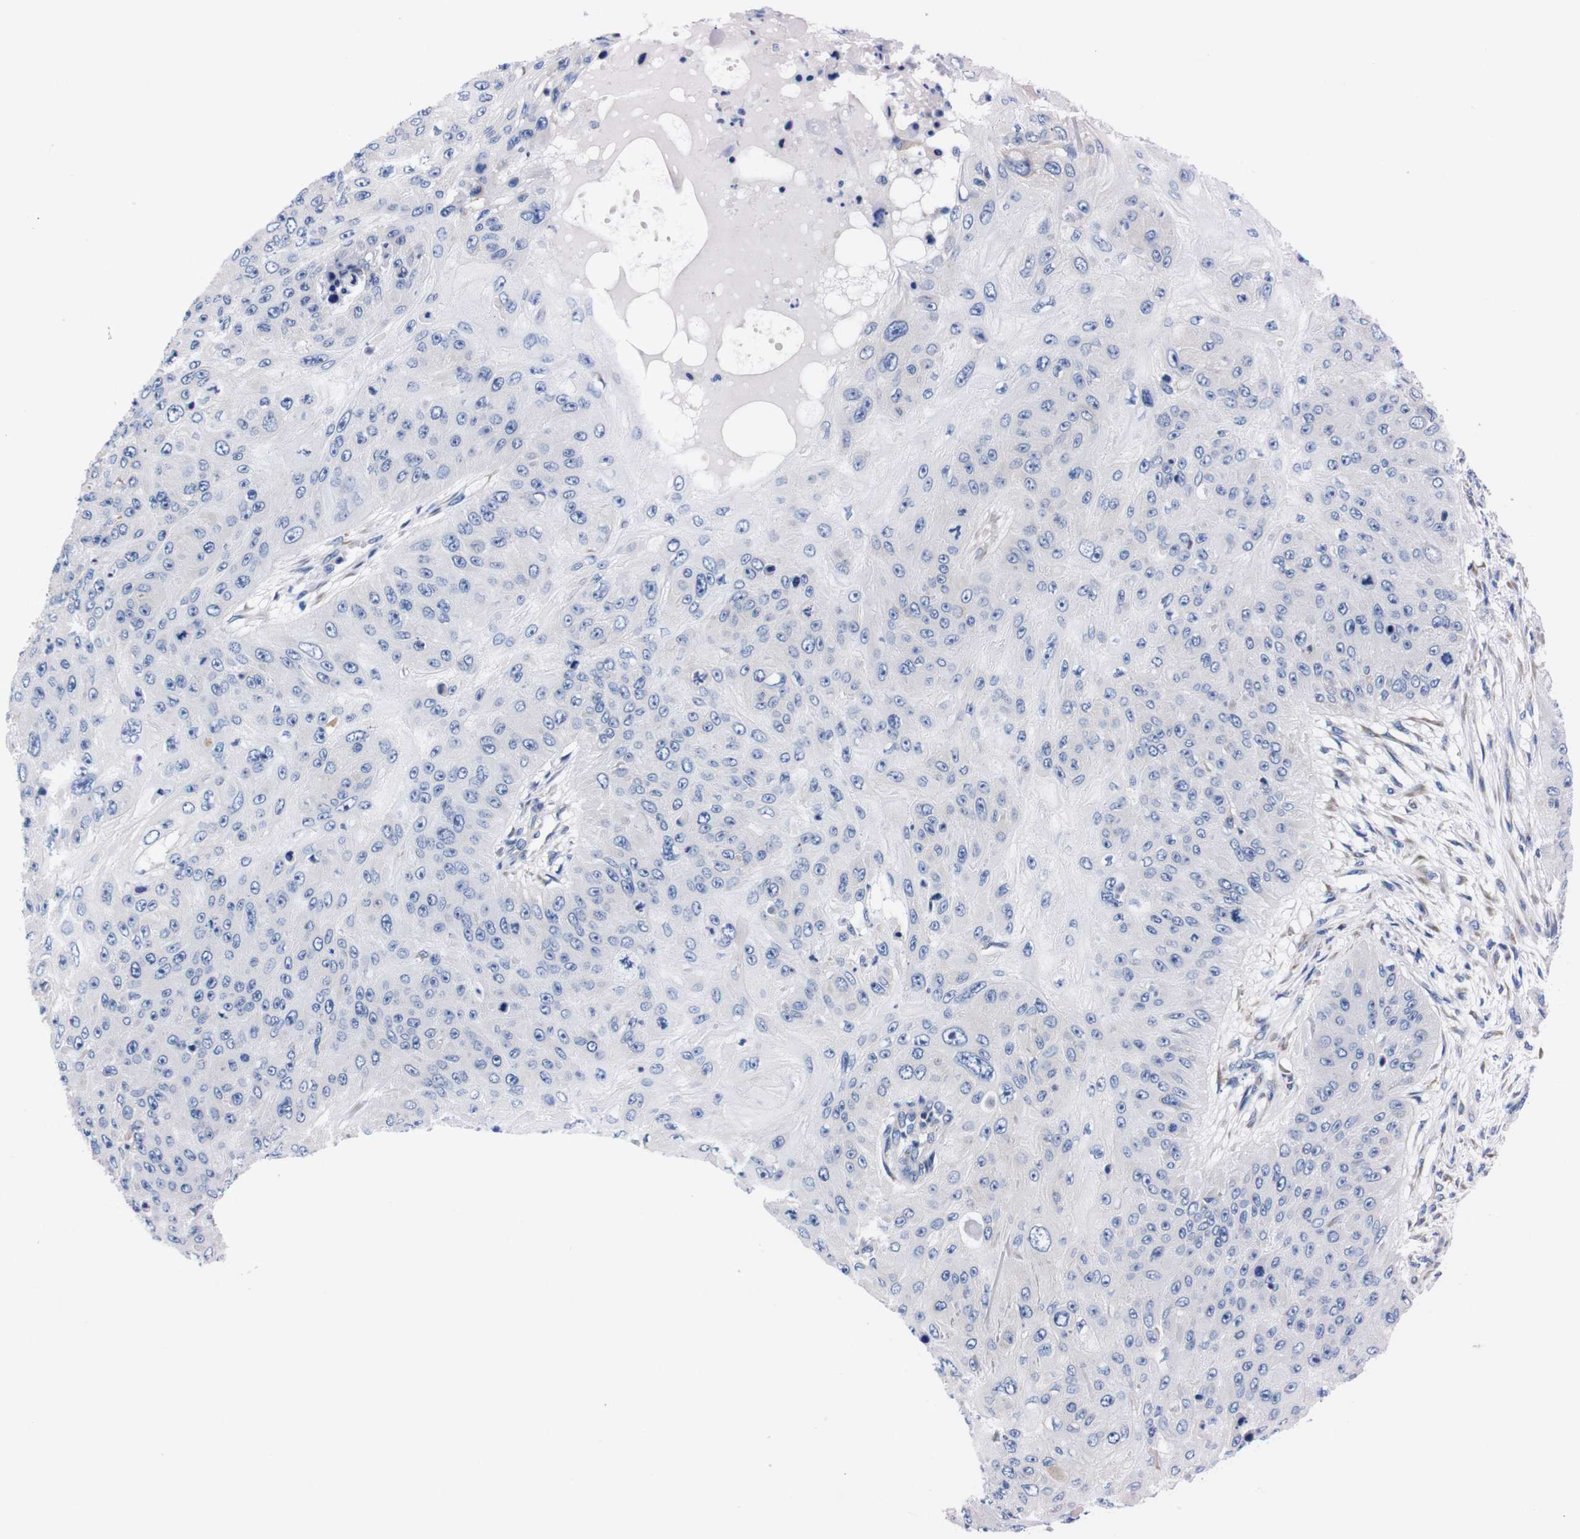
{"staining": {"intensity": "negative", "quantity": "none", "location": "none"}, "tissue": "skin cancer", "cell_type": "Tumor cells", "image_type": "cancer", "snomed": [{"axis": "morphology", "description": "Squamous cell carcinoma, NOS"}, {"axis": "topography", "description": "Skin"}], "caption": "Skin cancer stained for a protein using immunohistochemistry (IHC) displays no positivity tumor cells.", "gene": "NEBL", "patient": {"sex": "female", "age": 80}}